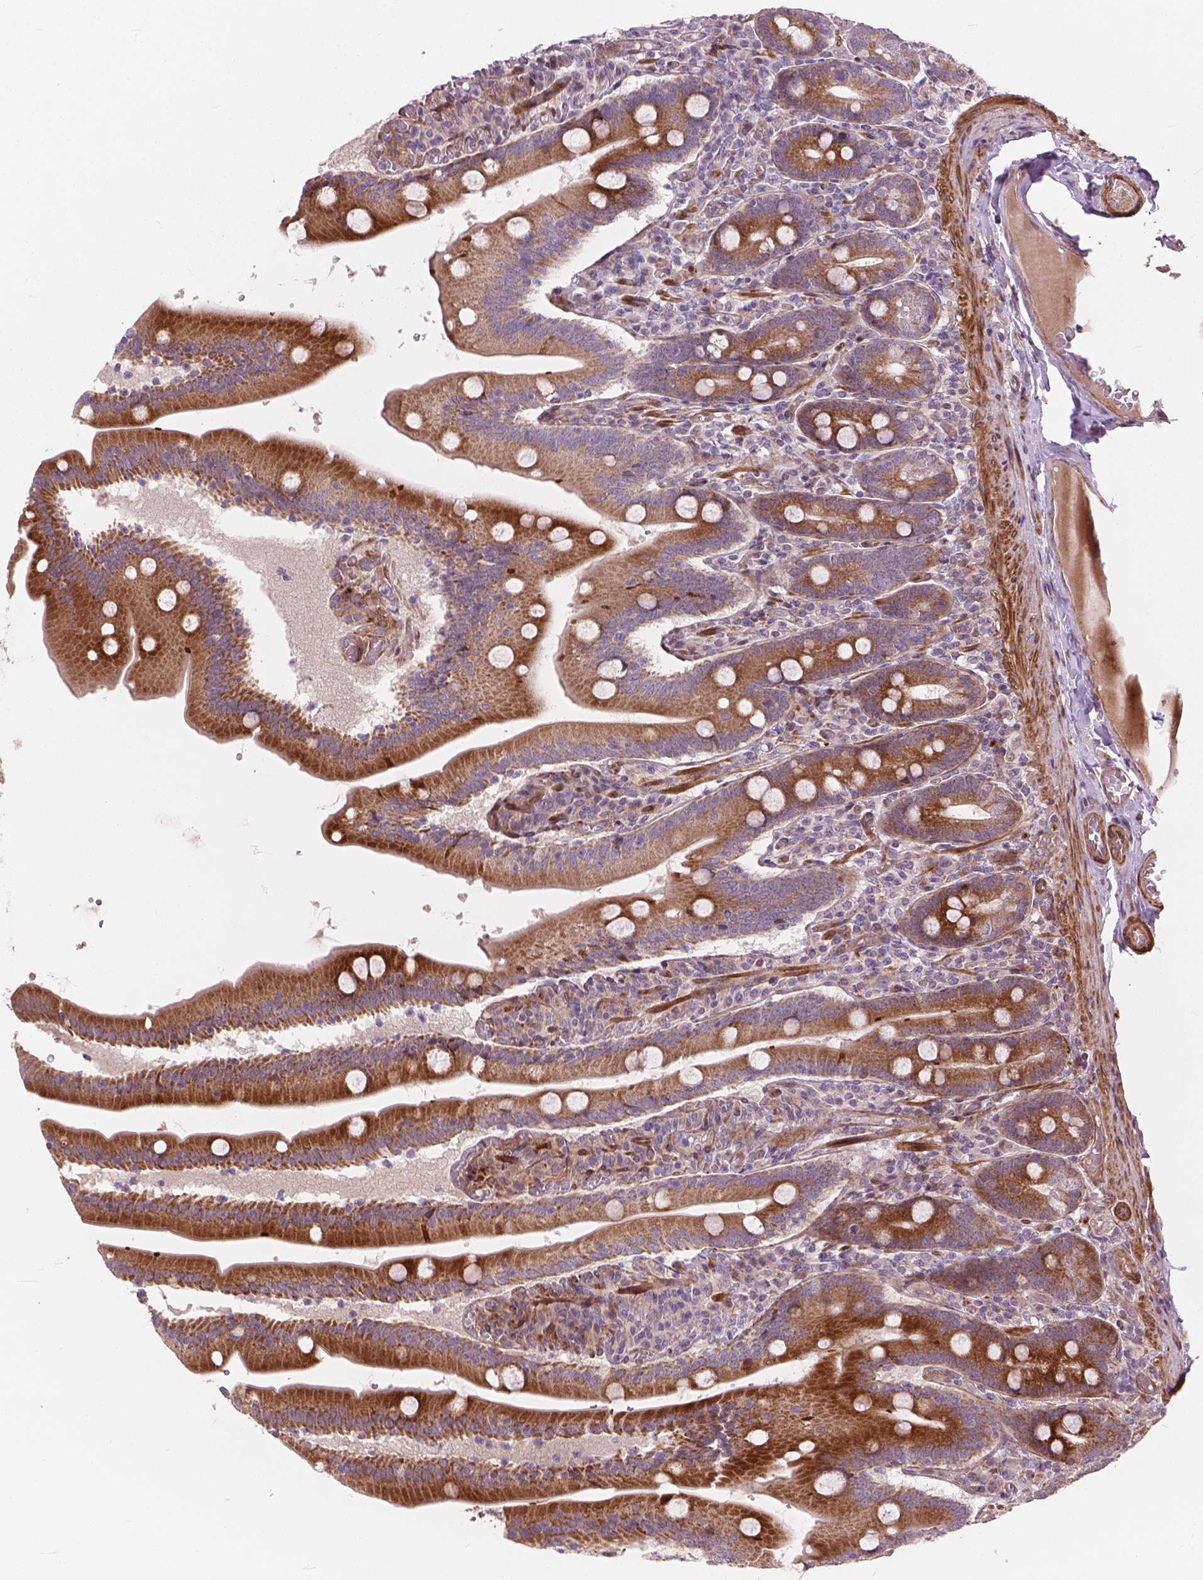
{"staining": {"intensity": "strong", "quantity": ">75%", "location": "cytoplasmic/membranous"}, "tissue": "small intestine", "cell_type": "Glandular cells", "image_type": "normal", "snomed": [{"axis": "morphology", "description": "Normal tissue, NOS"}, {"axis": "topography", "description": "Small intestine"}], "caption": "This micrograph shows normal small intestine stained with immunohistochemistry (IHC) to label a protein in brown. The cytoplasmic/membranous of glandular cells show strong positivity for the protein. Nuclei are counter-stained blue.", "gene": "MORN1", "patient": {"sex": "male", "age": 37}}